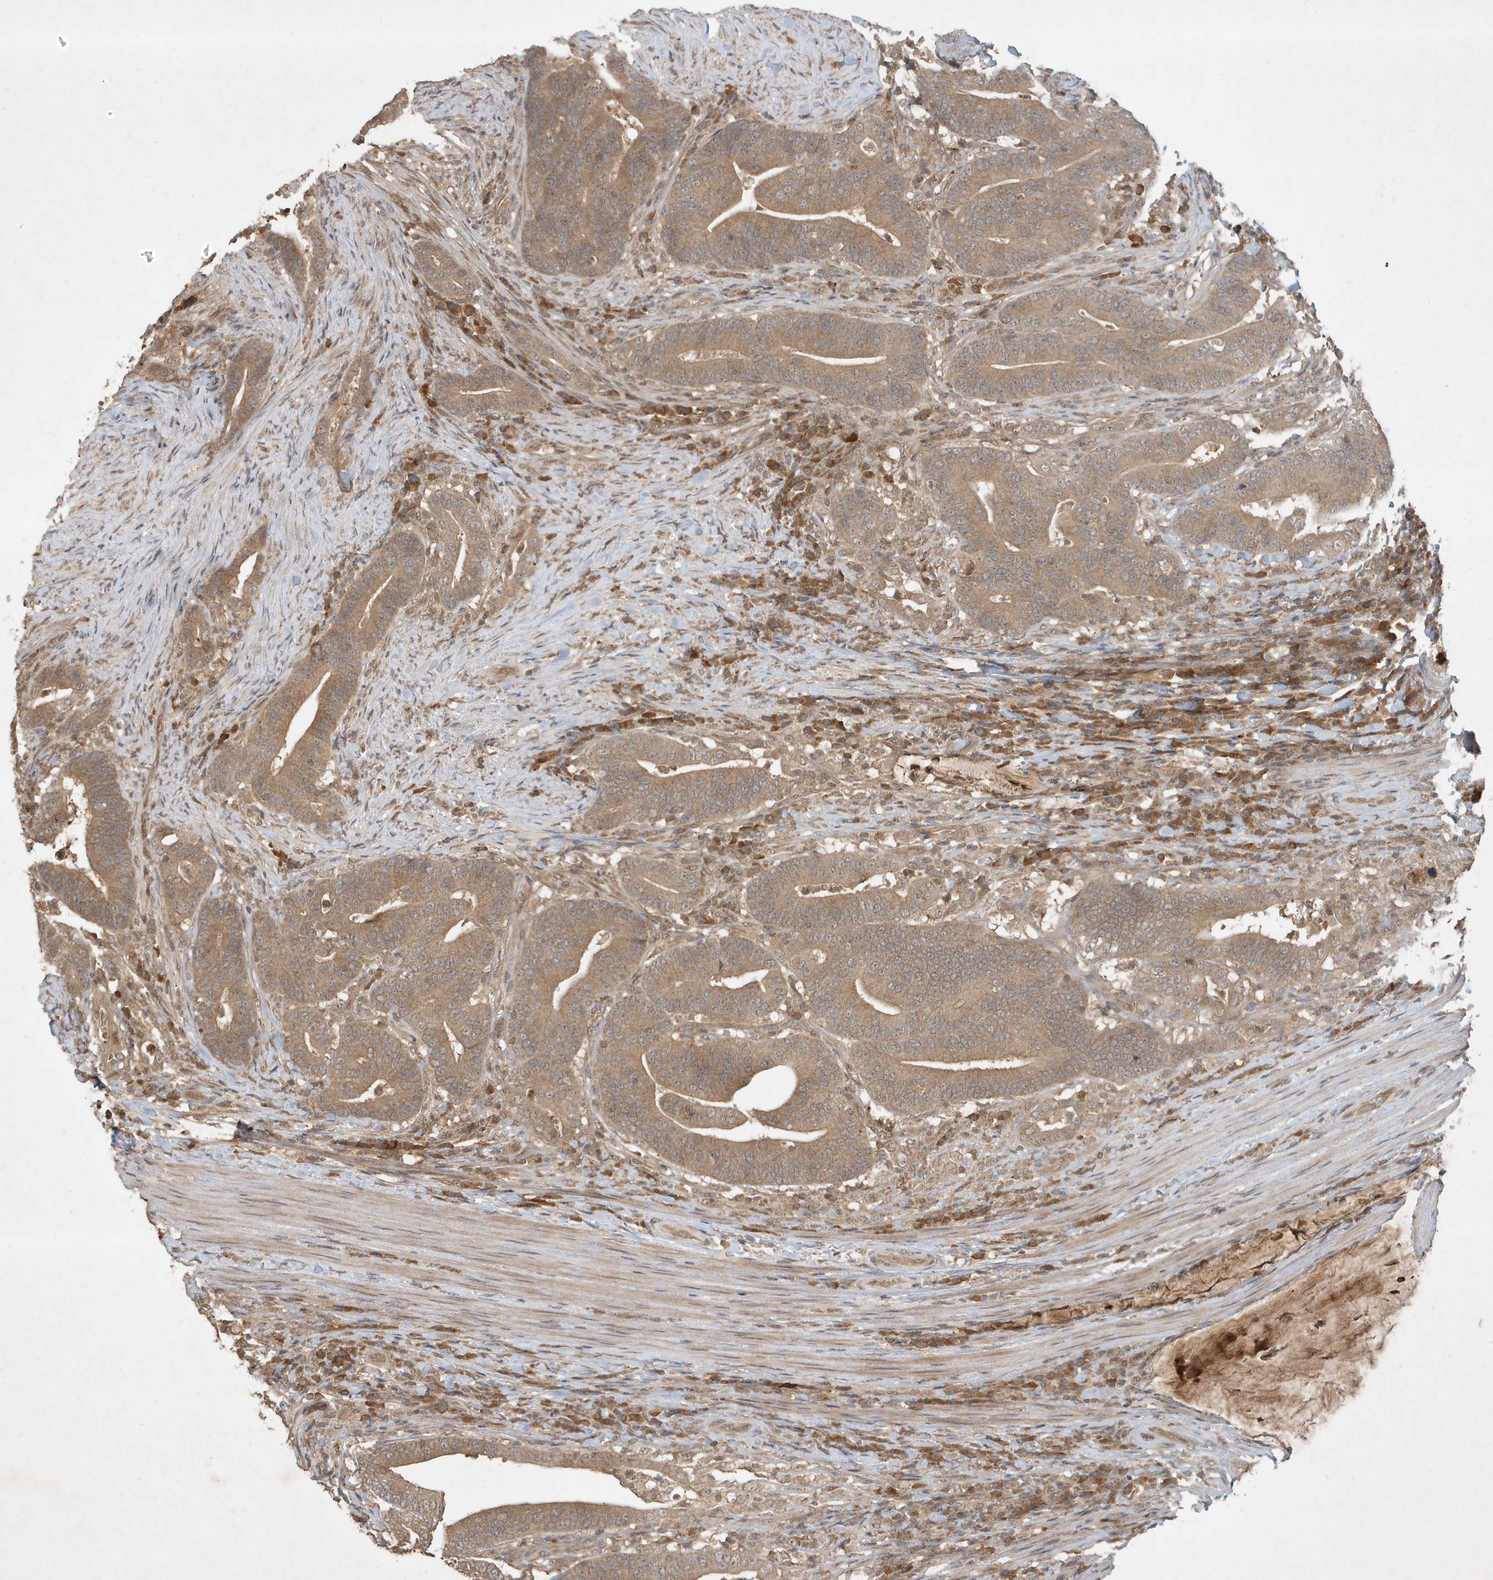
{"staining": {"intensity": "moderate", "quantity": ">75%", "location": "cytoplasmic/membranous"}, "tissue": "colorectal cancer", "cell_type": "Tumor cells", "image_type": "cancer", "snomed": [{"axis": "morphology", "description": "Normal tissue, NOS"}, {"axis": "morphology", "description": "Adenocarcinoma, NOS"}, {"axis": "topography", "description": "Colon"}], "caption": "Moderate cytoplasmic/membranous positivity is present in about >75% of tumor cells in colorectal cancer.", "gene": "ABCB9", "patient": {"sex": "female", "age": 66}}